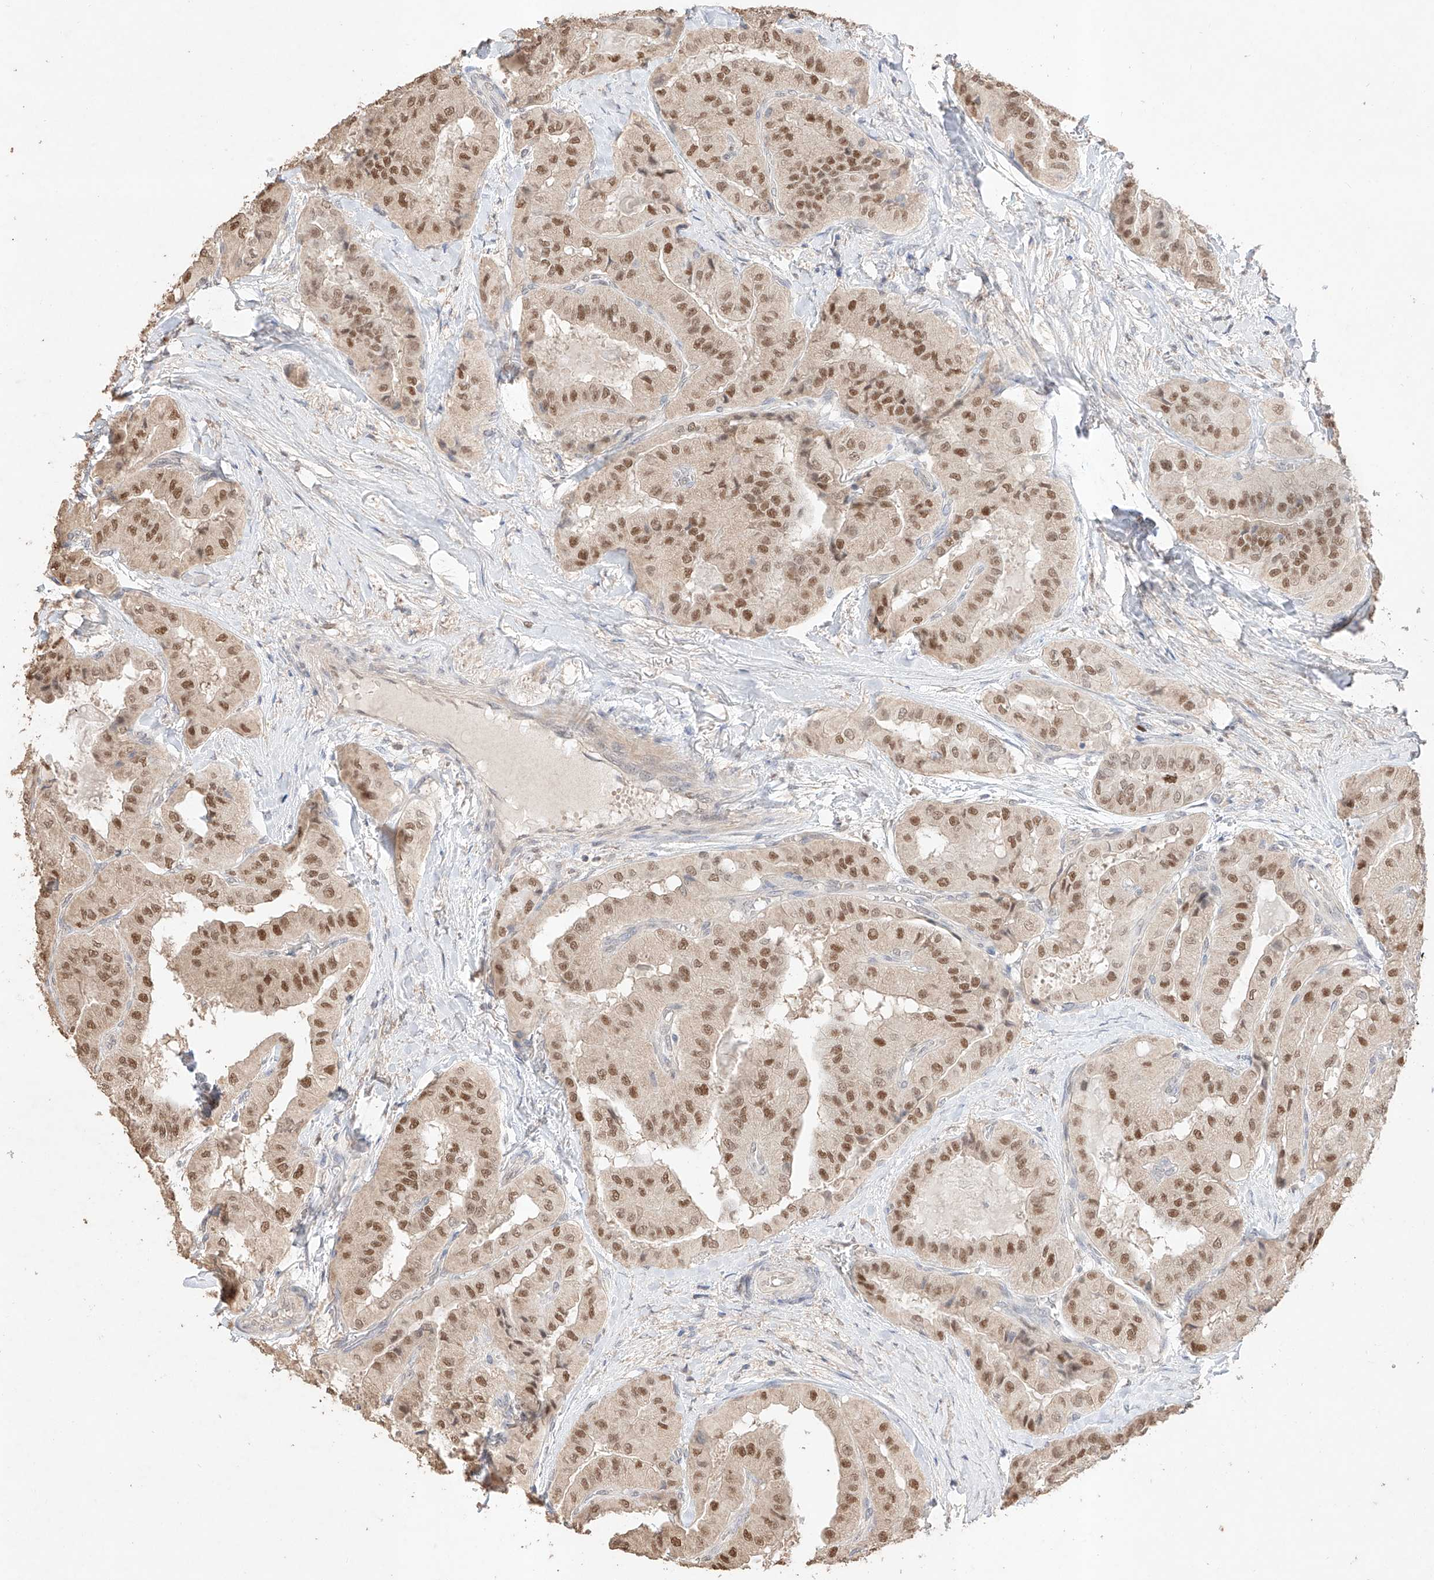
{"staining": {"intensity": "moderate", "quantity": ">75%", "location": "nuclear"}, "tissue": "thyroid cancer", "cell_type": "Tumor cells", "image_type": "cancer", "snomed": [{"axis": "morphology", "description": "Papillary adenocarcinoma, NOS"}, {"axis": "topography", "description": "Thyroid gland"}], "caption": "An immunohistochemistry (IHC) photomicrograph of neoplastic tissue is shown. Protein staining in brown highlights moderate nuclear positivity in thyroid cancer (papillary adenocarcinoma) within tumor cells. The staining was performed using DAB, with brown indicating positive protein expression. Nuclei are stained blue with hematoxylin.", "gene": "APIP", "patient": {"sex": "female", "age": 59}}